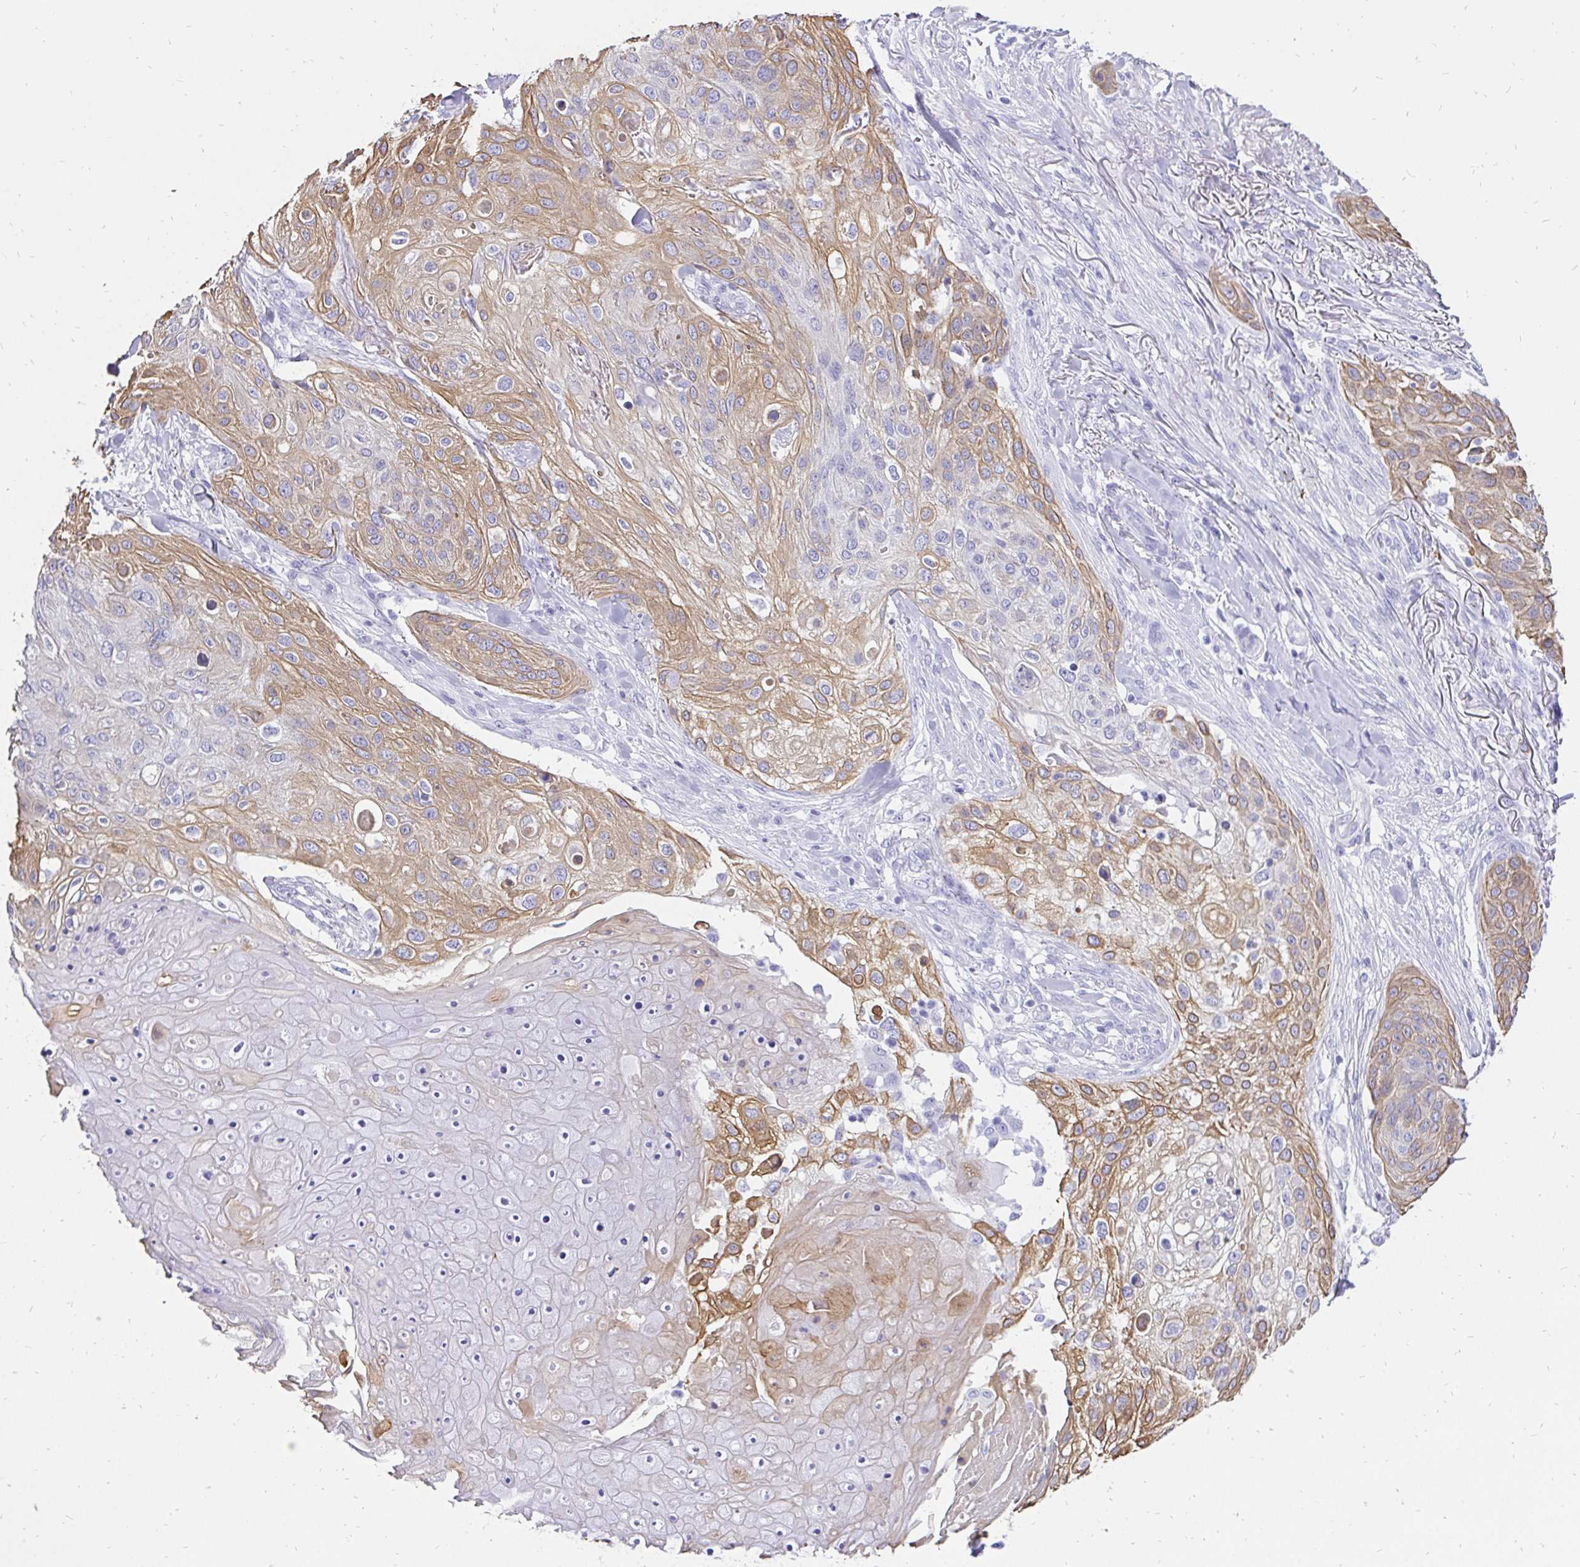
{"staining": {"intensity": "moderate", "quantity": "25%-75%", "location": "cytoplasmic/membranous"}, "tissue": "skin cancer", "cell_type": "Tumor cells", "image_type": "cancer", "snomed": [{"axis": "morphology", "description": "Squamous cell carcinoma, NOS"}, {"axis": "topography", "description": "Skin"}], "caption": "There is medium levels of moderate cytoplasmic/membranous positivity in tumor cells of skin squamous cell carcinoma, as demonstrated by immunohistochemical staining (brown color).", "gene": "KRT13", "patient": {"sex": "female", "age": 87}}